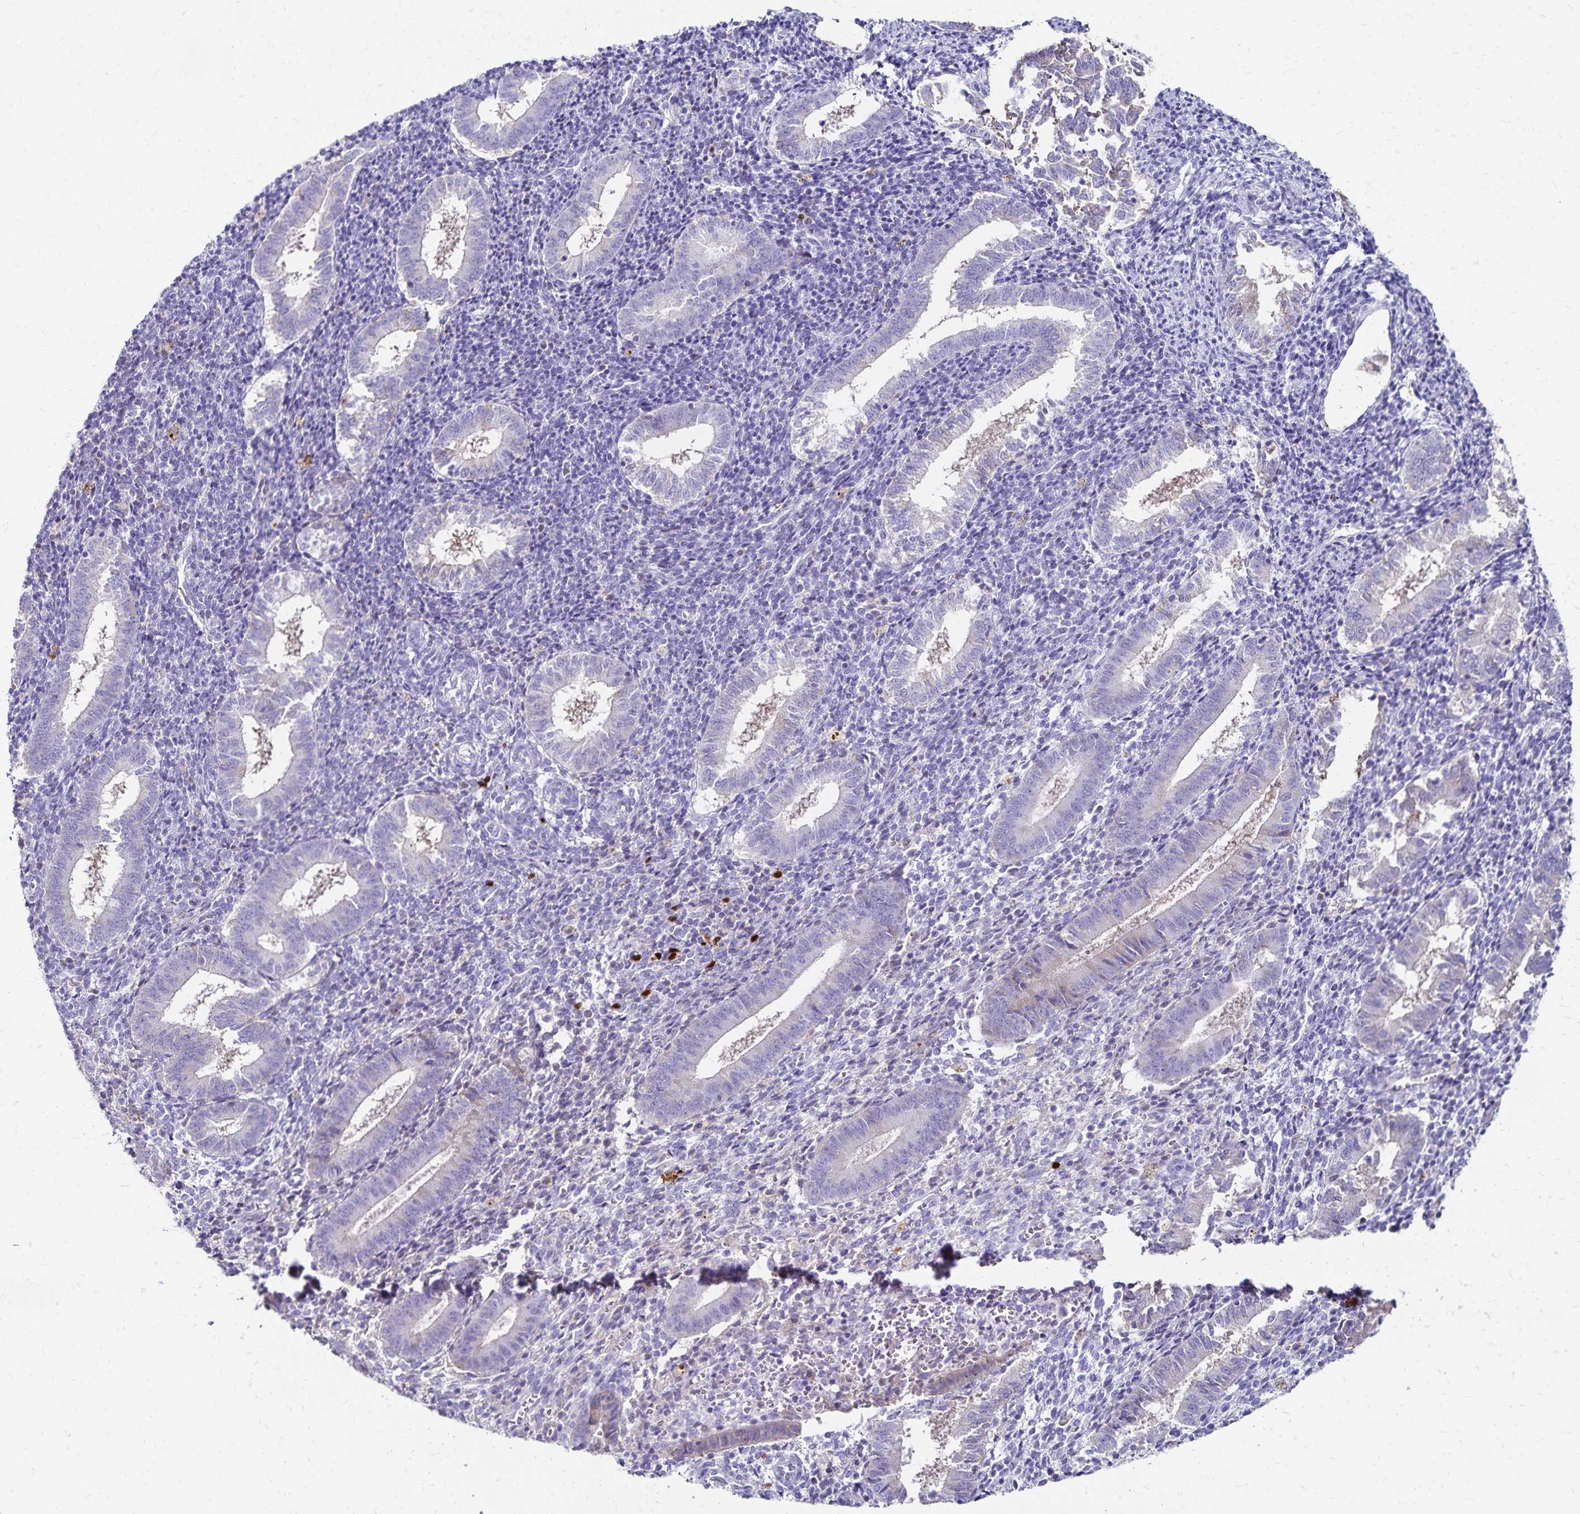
{"staining": {"intensity": "negative", "quantity": "none", "location": "none"}, "tissue": "endometrium", "cell_type": "Cells in endometrial stroma", "image_type": "normal", "snomed": [{"axis": "morphology", "description": "Normal tissue, NOS"}, {"axis": "topography", "description": "Endometrium"}], "caption": "The IHC histopathology image has no significant positivity in cells in endometrial stroma of endometrium.", "gene": "PAX5", "patient": {"sex": "female", "age": 25}}